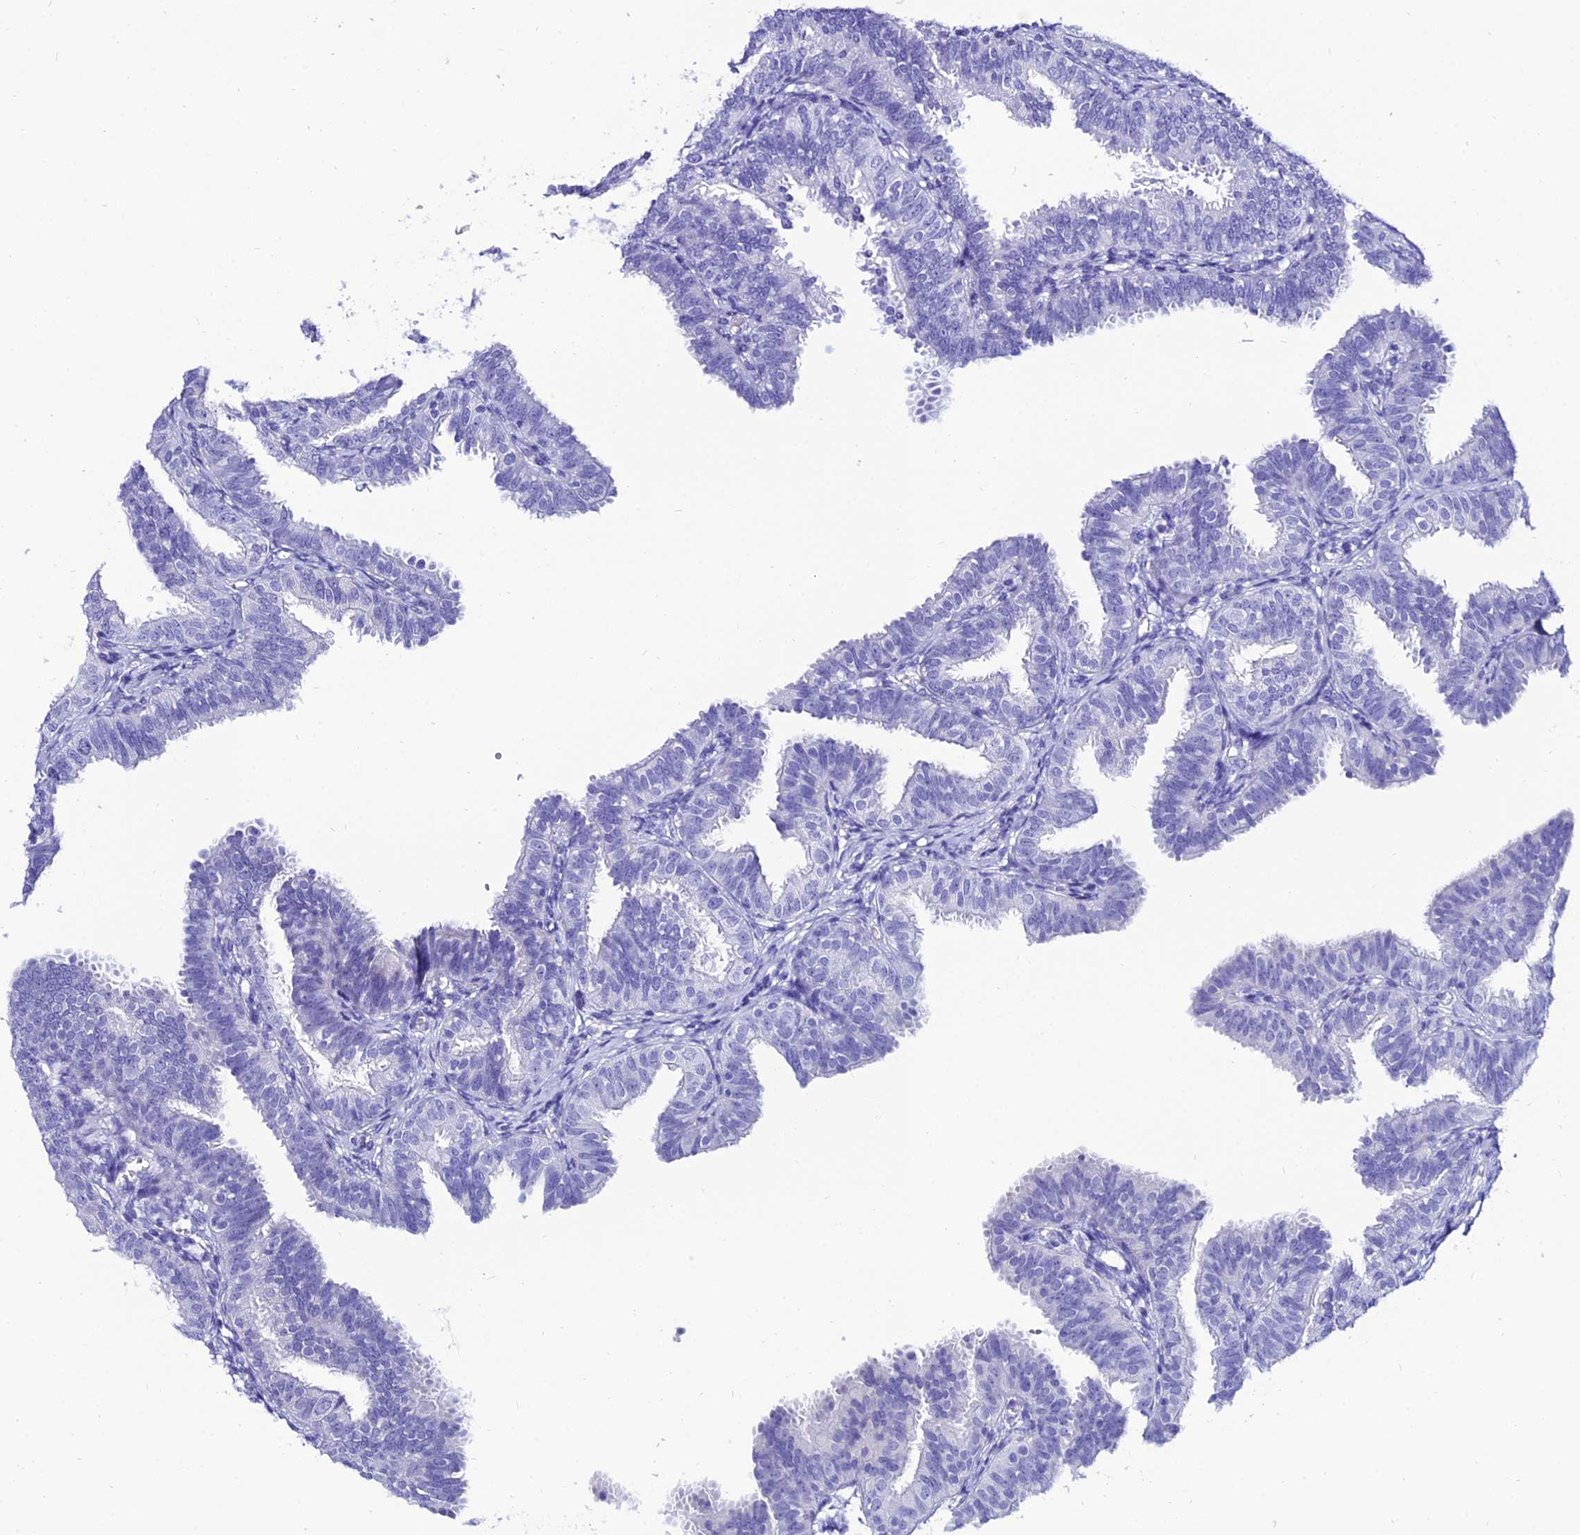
{"staining": {"intensity": "negative", "quantity": "none", "location": "none"}, "tissue": "fallopian tube", "cell_type": "Glandular cells", "image_type": "normal", "snomed": [{"axis": "morphology", "description": "Normal tissue, NOS"}, {"axis": "topography", "description": "Fallopian tube"}], "caption": "Glandular cells are negative for protein expression in unremarkable human fallopian tube. (Stains: DAB immunohistochemistry with hematoxylin counter stain, Microscopy: brightfield microscopy at high magnification).", "gene": "OR4D5", "patient": {"sex": "female", "age": 35}}